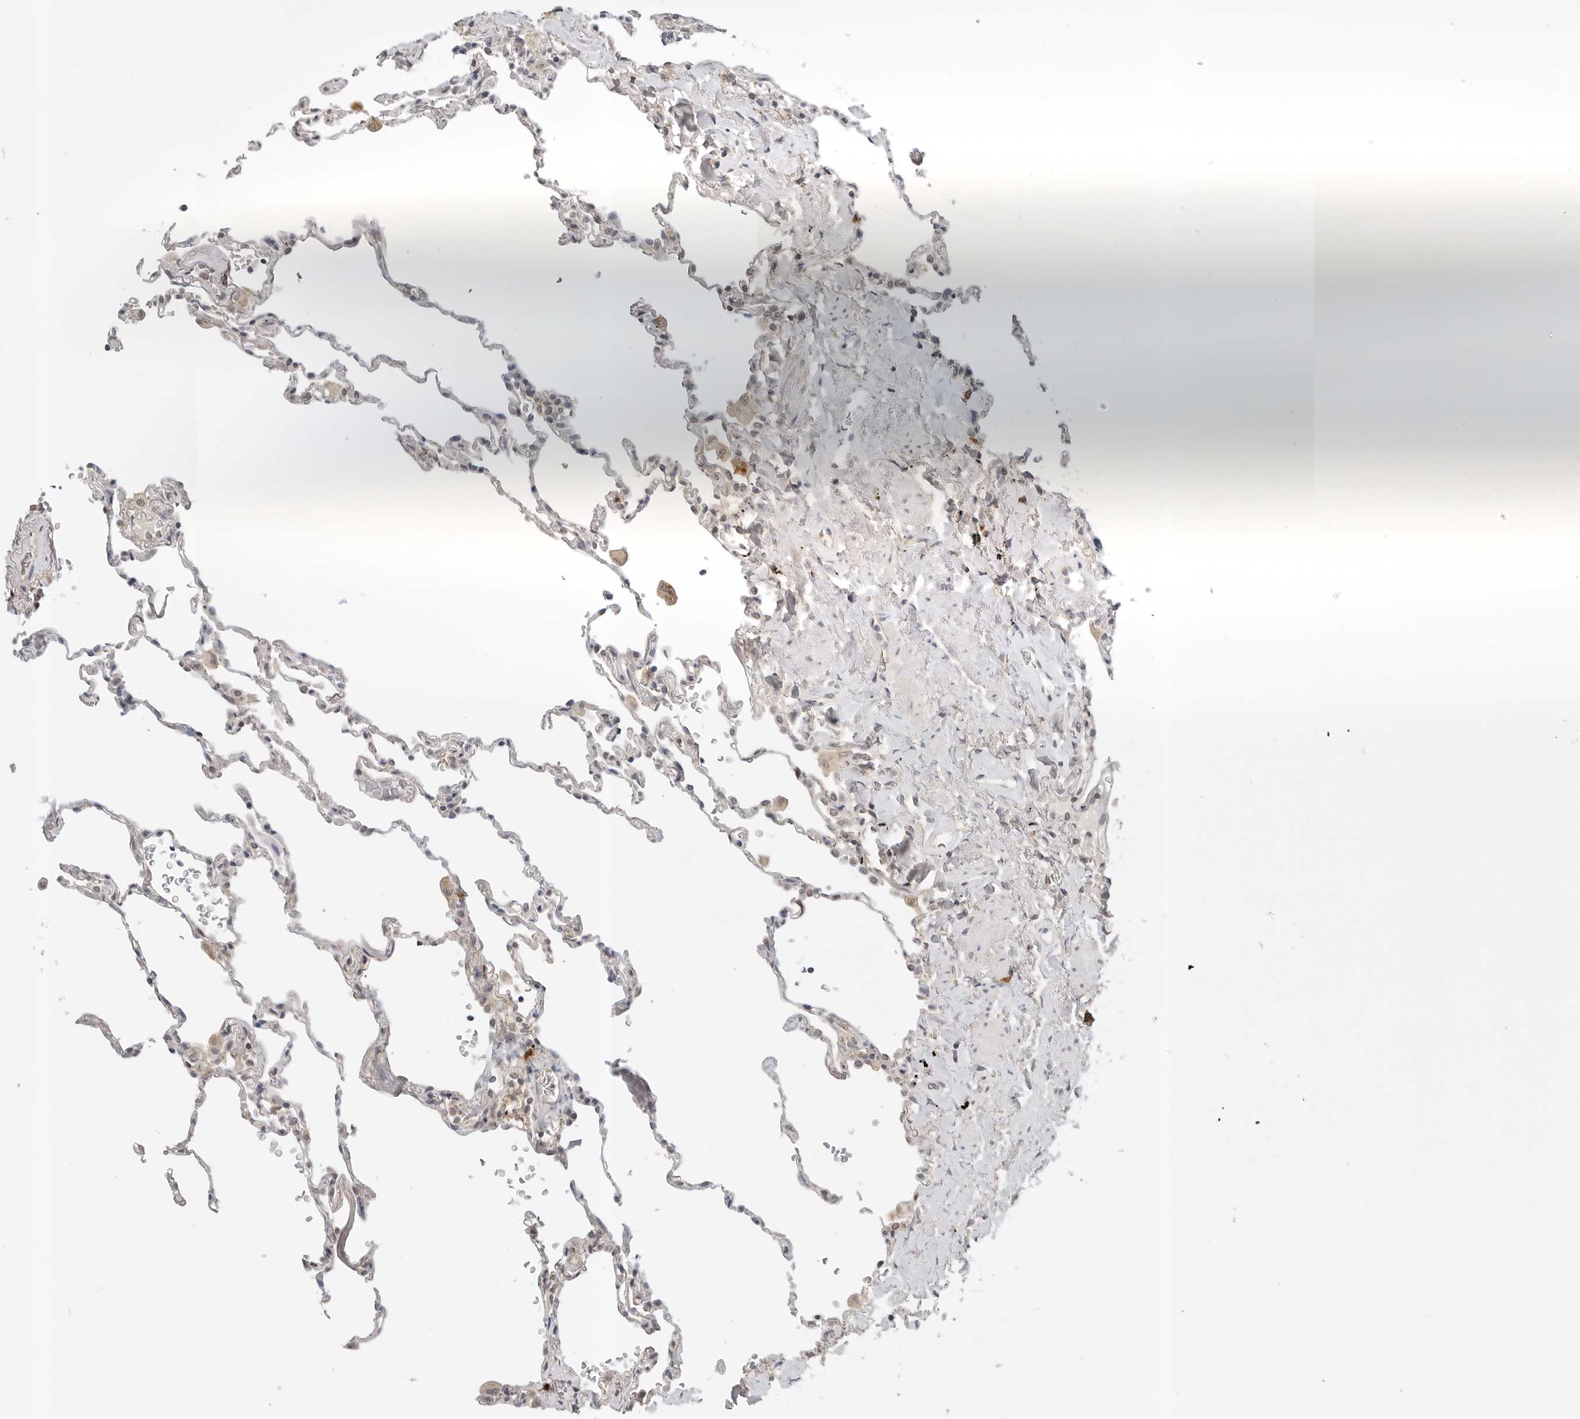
{"staining": {"intensity": "negative", "quantity": "none", "location": "none"}, "tissue": "lung", "cell_type": "Alveolar cells", "image_type": "normal", "snomed": [{"axis": "morphology", "description": "Normal tissue, NOS"}, {"axis": "topography", "description": "Lung"}], "caption": "Immunohistochemistry (IHC) photomicrograph of unremarkable lung stained for a protein (brown), which shows no positivity in alveolar cells. Brightfield microscopy of IHC stained with DAB (3,3'-diaminobenzidine) (brown) and hematoxylin (blue), captured at high magnification.", "gene": "IL24", "patient": {"sex": "male", "age": 59}}